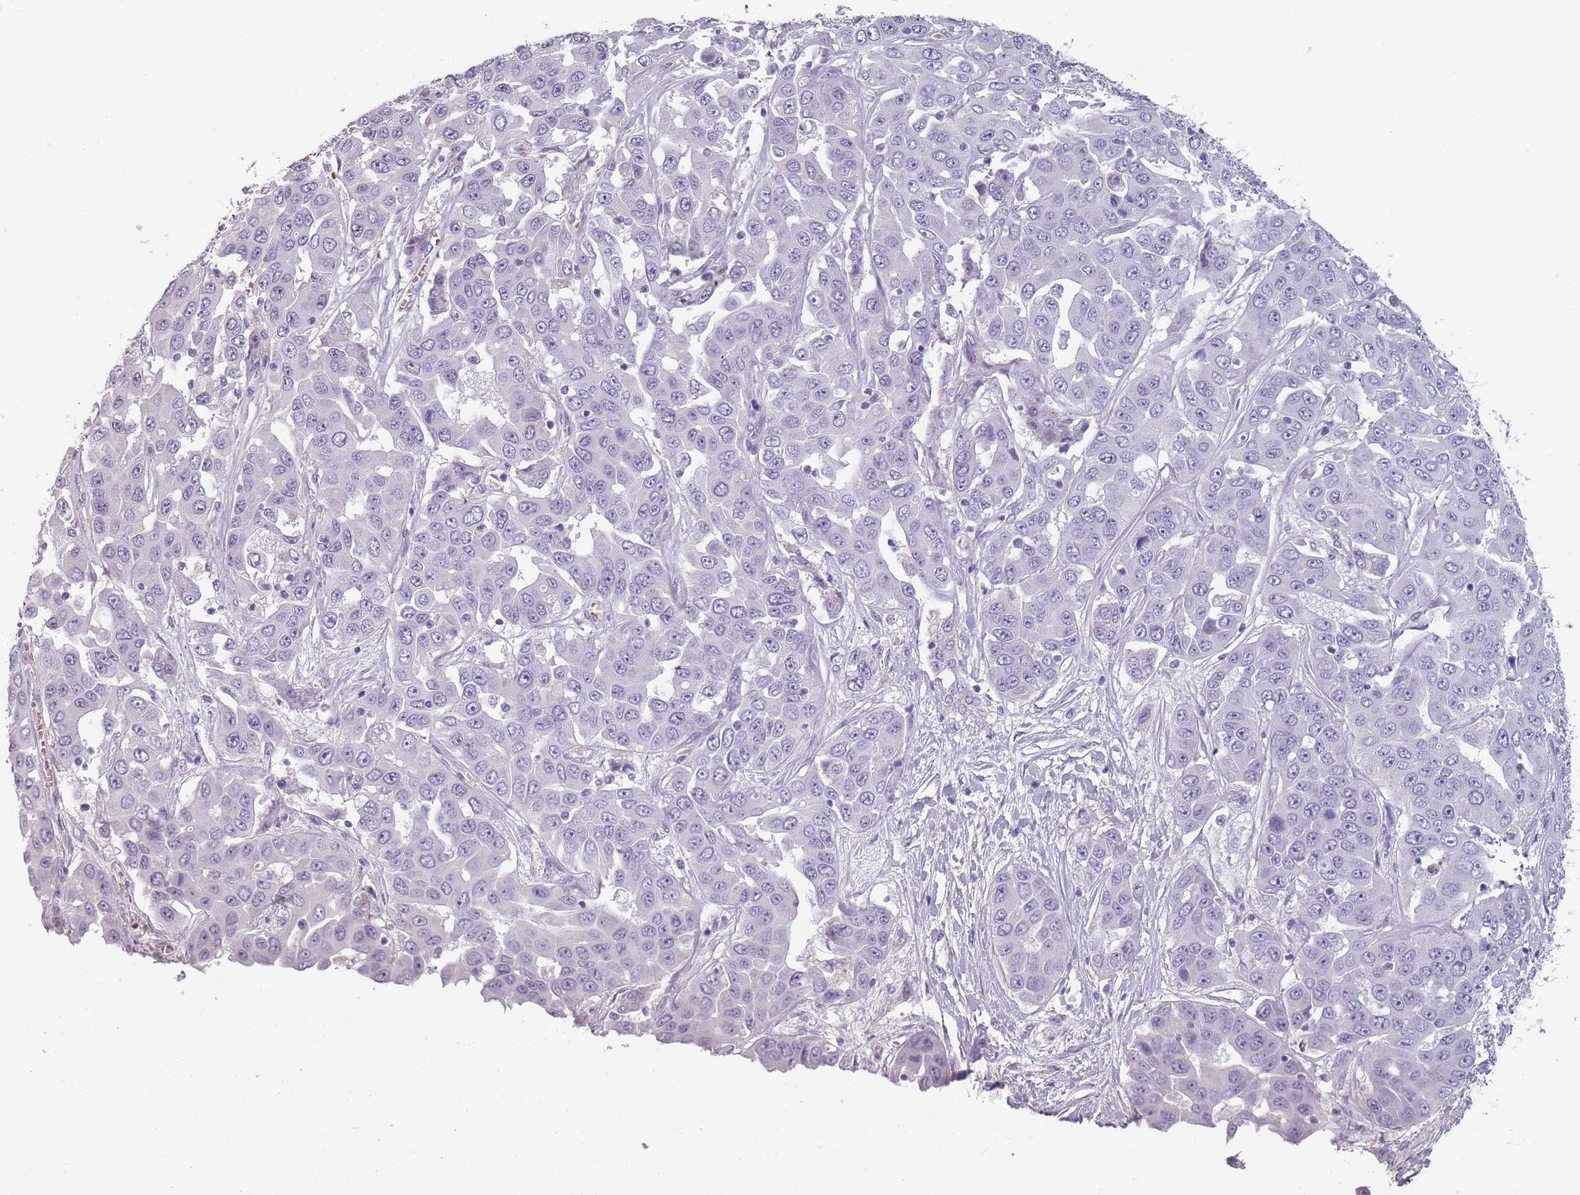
{"staining": {"intensity": "negative", "quantity": "none", "location": "none"}, "tissue": "liver cancer", "cell_type": "Tumor cells", "image_type": "cancer", "snomed": [{"axis": "morphology", "description": "Cholangiocarcinoma"}, {"axis": "topography", "description": "Liver"}], "caption": "An image of human cholangiocarcinoma (liver) is negative for staining in tumor cells. The staining was performed using DAB to visualize the protein expression in brown, while the nuclei were stained in blue with hematoxylin (Magnification: 20x).", "gene": "PIEZO1", "patient": {"sex": "female", "age": 52}}